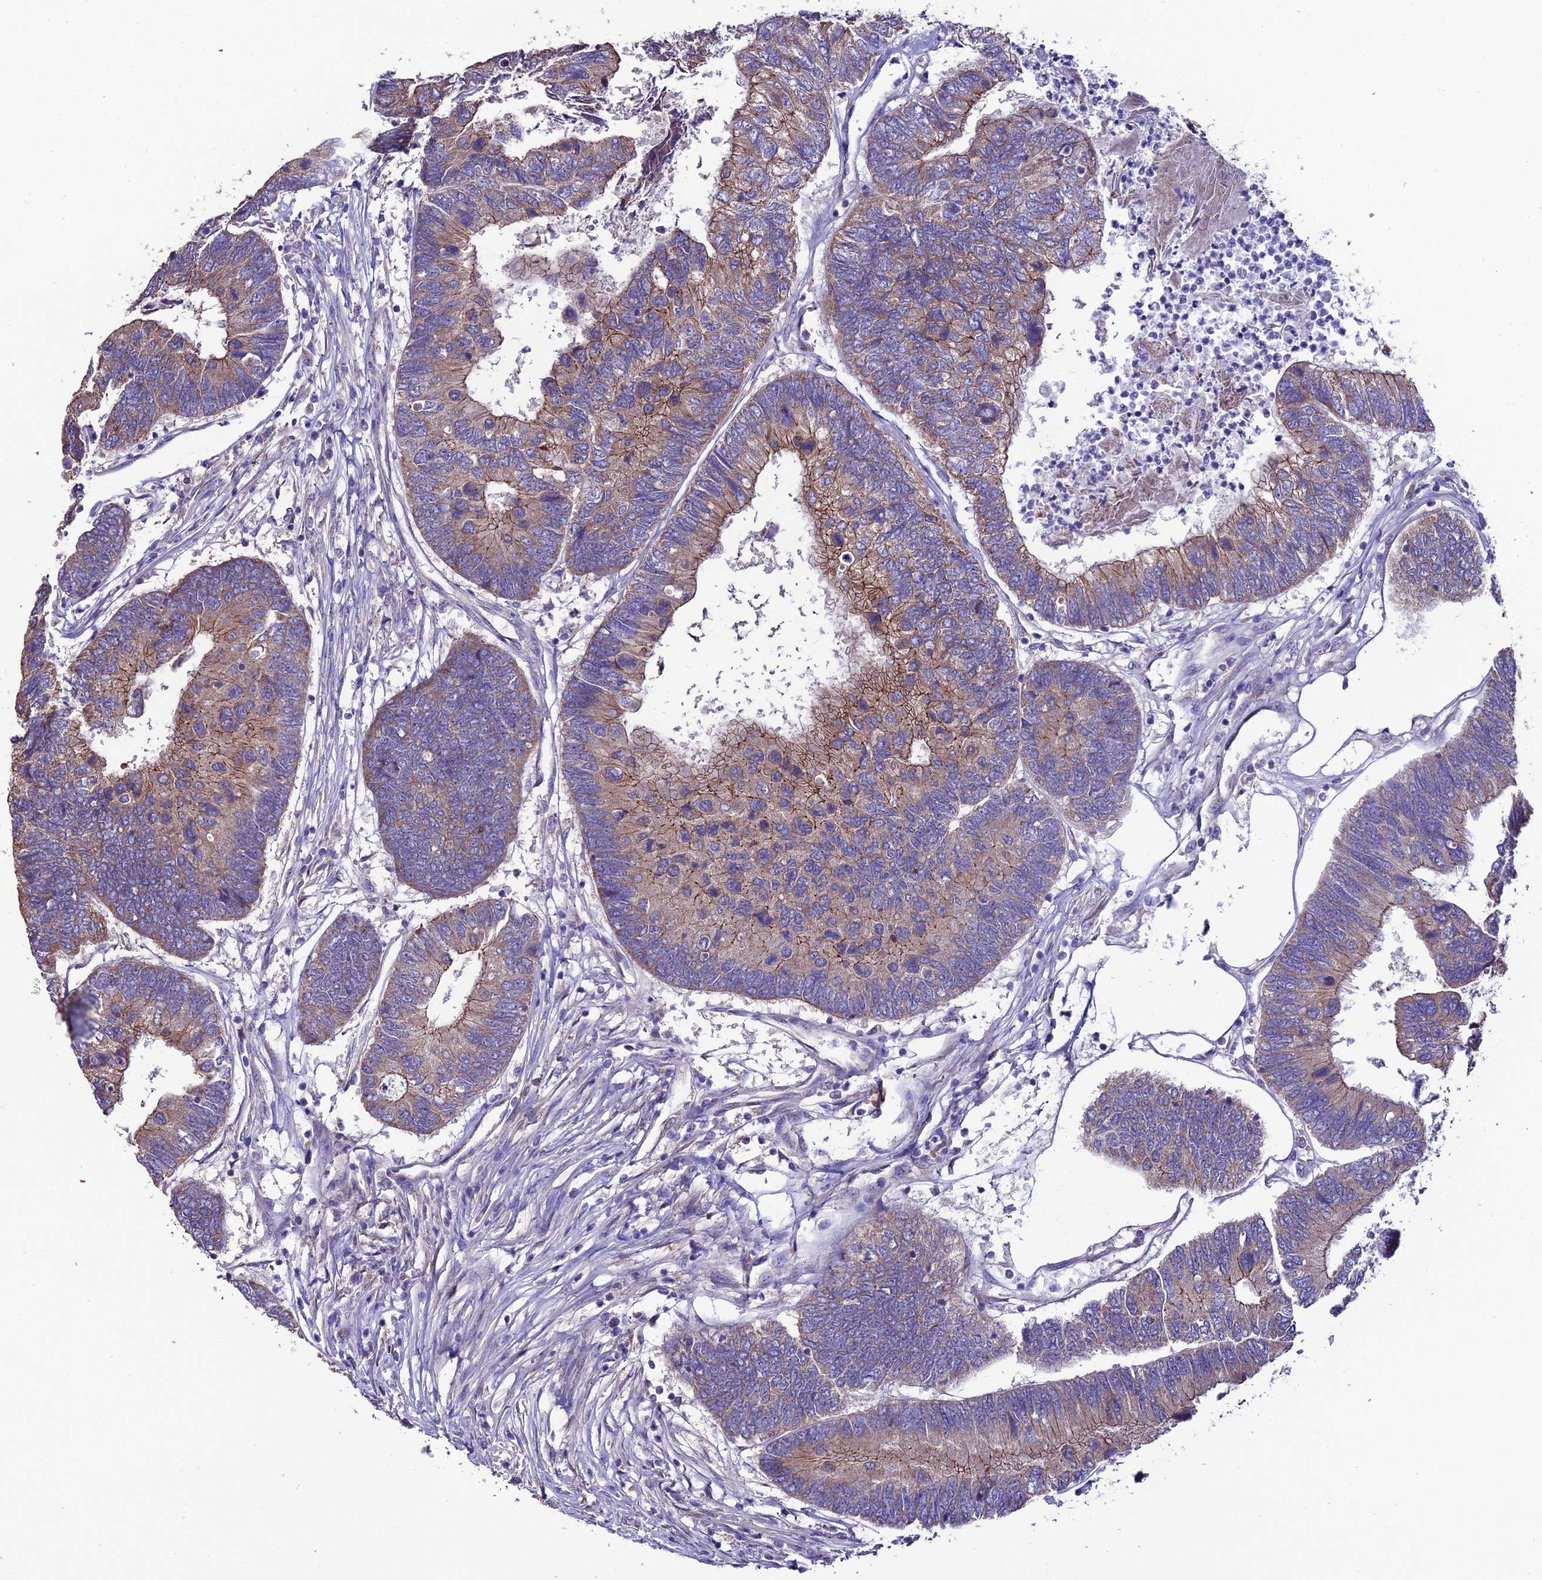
{"staining": {"intensity": "moderate", "quantity": "25%-75%", "location": "cytoplasmic/membranous"}, "tissue": "colorectal cancer", "cell_type": "Tumor cells", "image_type": "cancer", "snomed": [{"axis": "morphology", "description": "Adenocarcinoma, NOS"}, {"axis": "topography", "description": "Colon"}], "caption": "Colorectal cancer stained with DAB immunohistochemistry shows medium levels of moderate cytoplasmic/membranous expression in approximately 25%-75% of tumor cells. (DAB (3,3'-diaminobenzidine) = brown stain, brightfield microscopy at high magnification).", "gene": "HOGA1", "patient": {"sex": "female", "age": 67}}